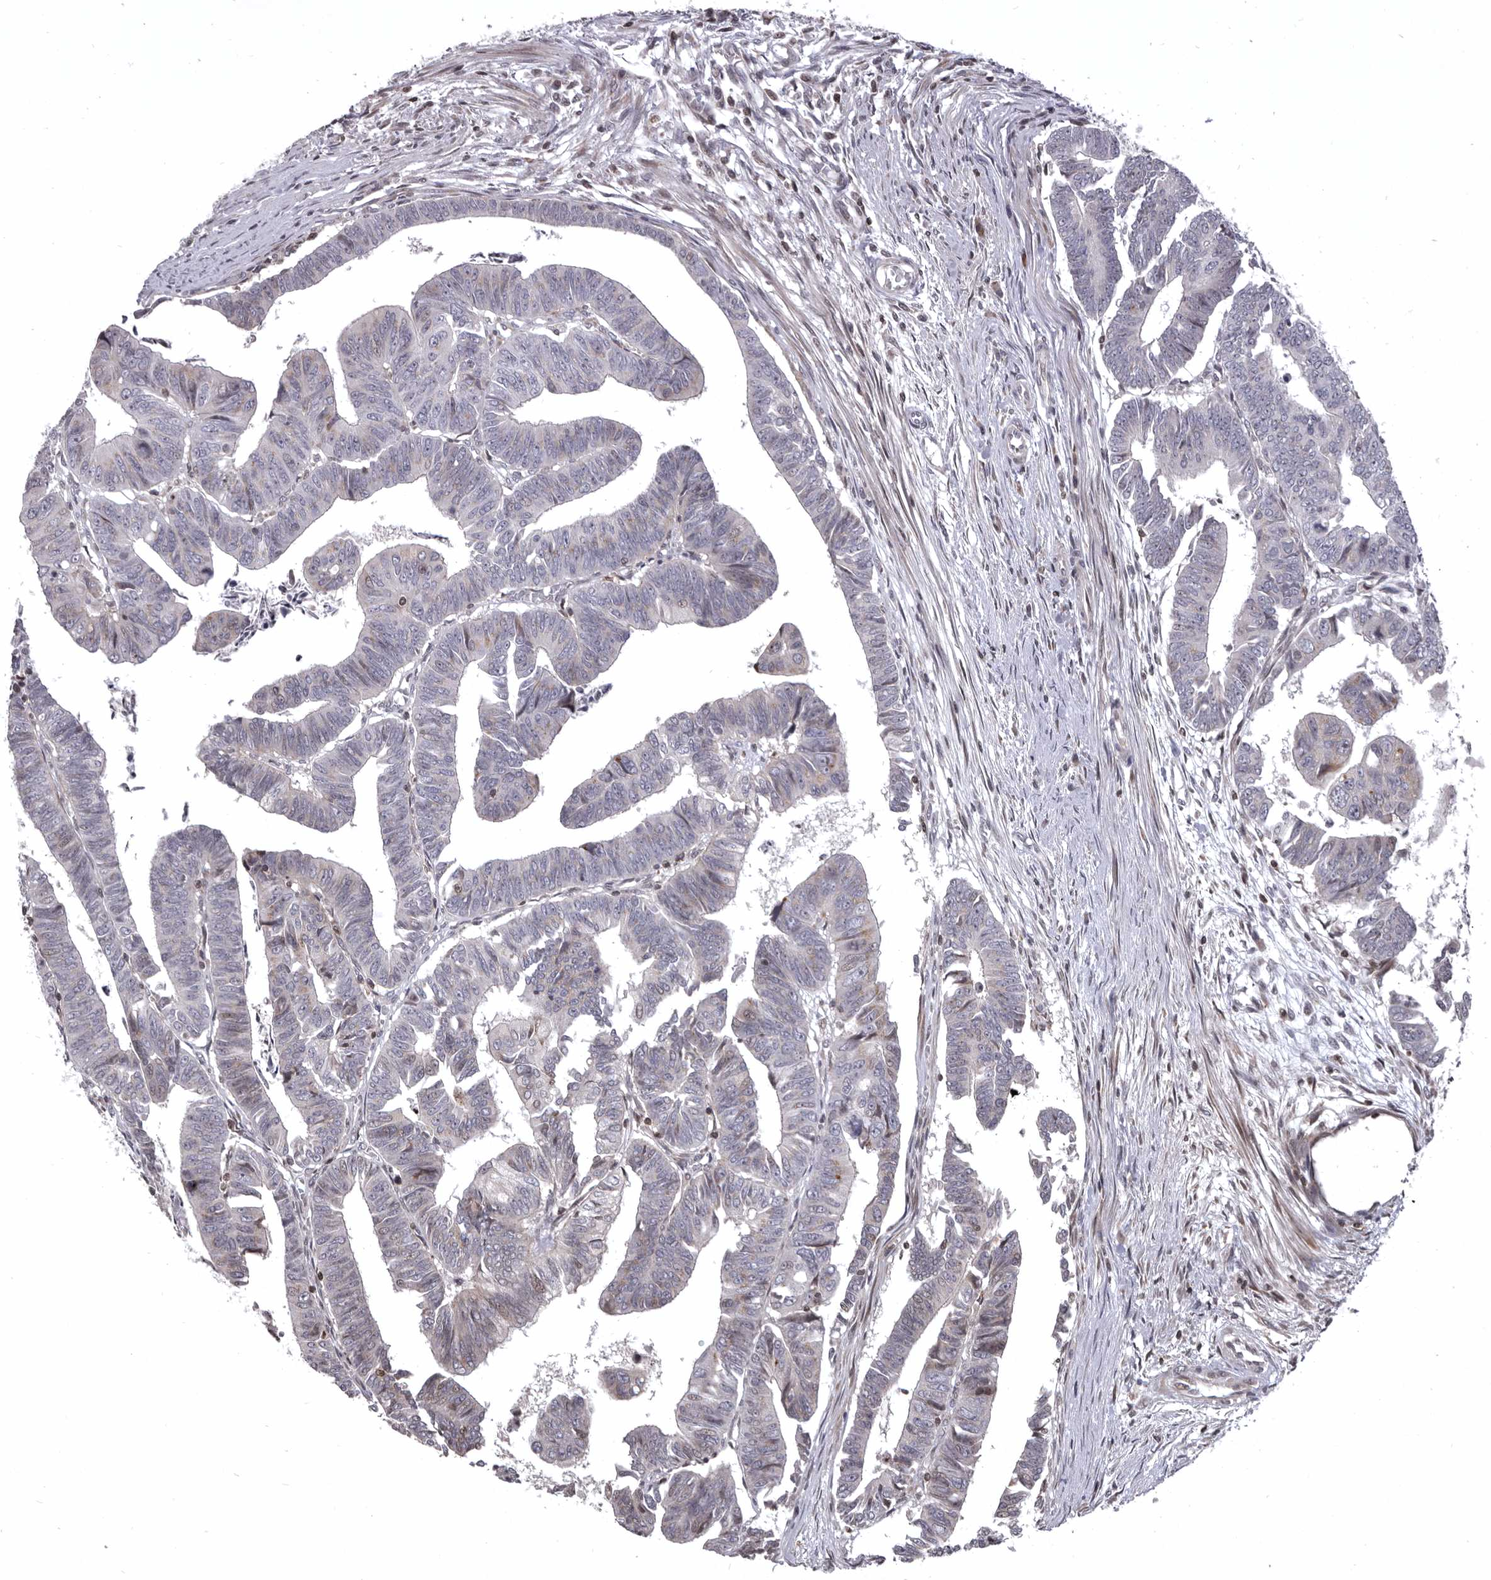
{"staining": {"intensity": "weak", "quantity": "<25%", "location": "nuclear"}, "tissue": "colorectal cancer", "cell_type": "Tumor cells", "image_type": "cancer", "snomed": [{"axis": "morphology", "description": "Adenocarcinoma, NOS"}, {"axis": "topography", "description": "Rectum"}], "caption": "The micrograph demonstrates no staining of tumor cells in colorectal adenocarcinoma.", "gene": "AZIN1", "patient": {"sex": "female", "age": 65}}